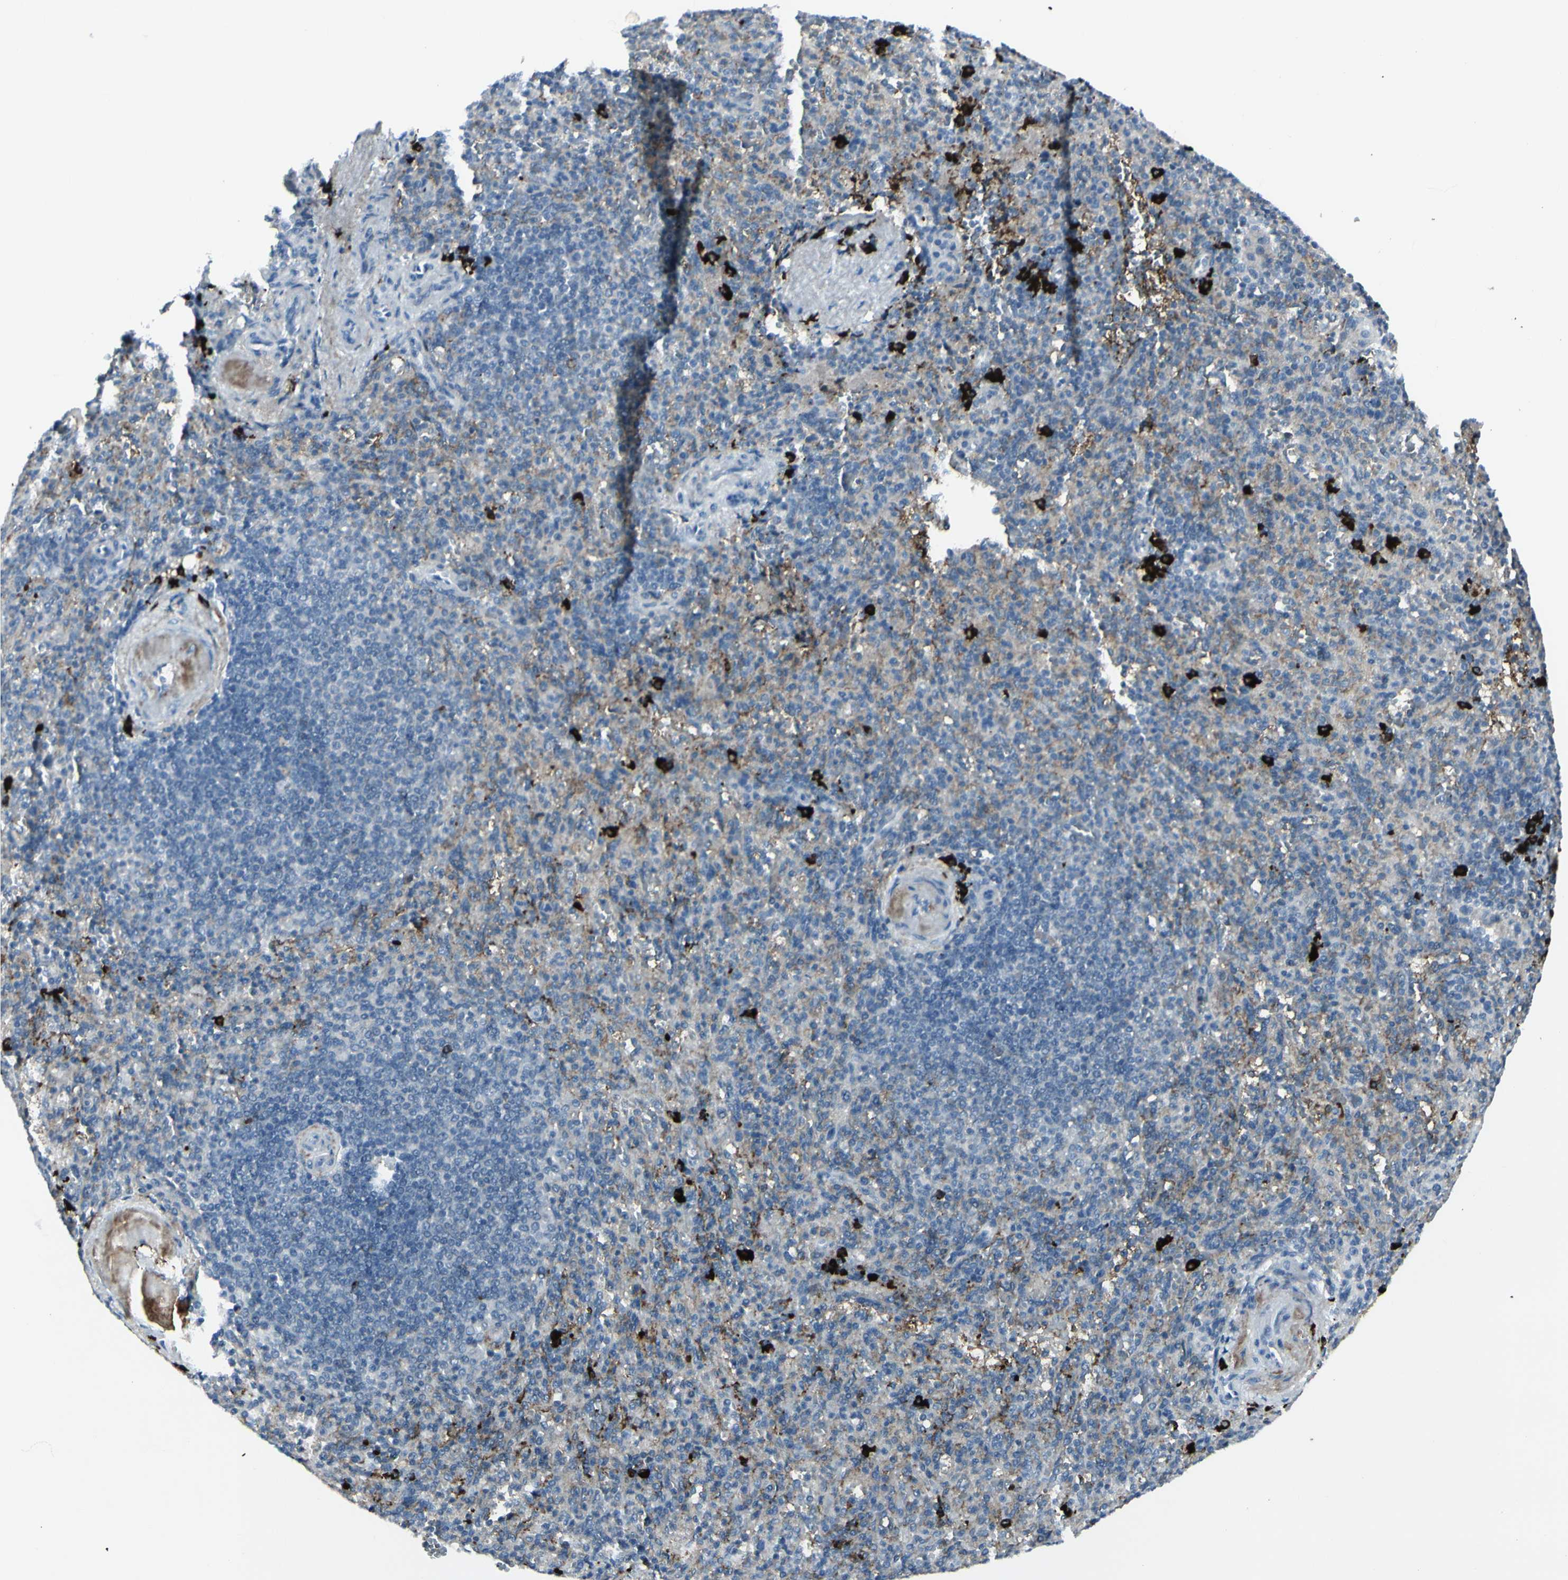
{"staining": {"intensity": "weak", "quantity": "<25%", "location": "cytoplasmic/membranous"}, "tissue": "spleen", "cell_type": "Cells in red pulp", "image_type": "normal", "snomed": [{"axis": "morphology", "description": "Normal tissue, NOS"}, {"axis": "topography", "description": "Spleen"}], "caption": "IHC of benign human spleen displays no expression in cells in red pulp.", "gene": "IGHG1", "patient": {"sex": "female", "age": 74}}